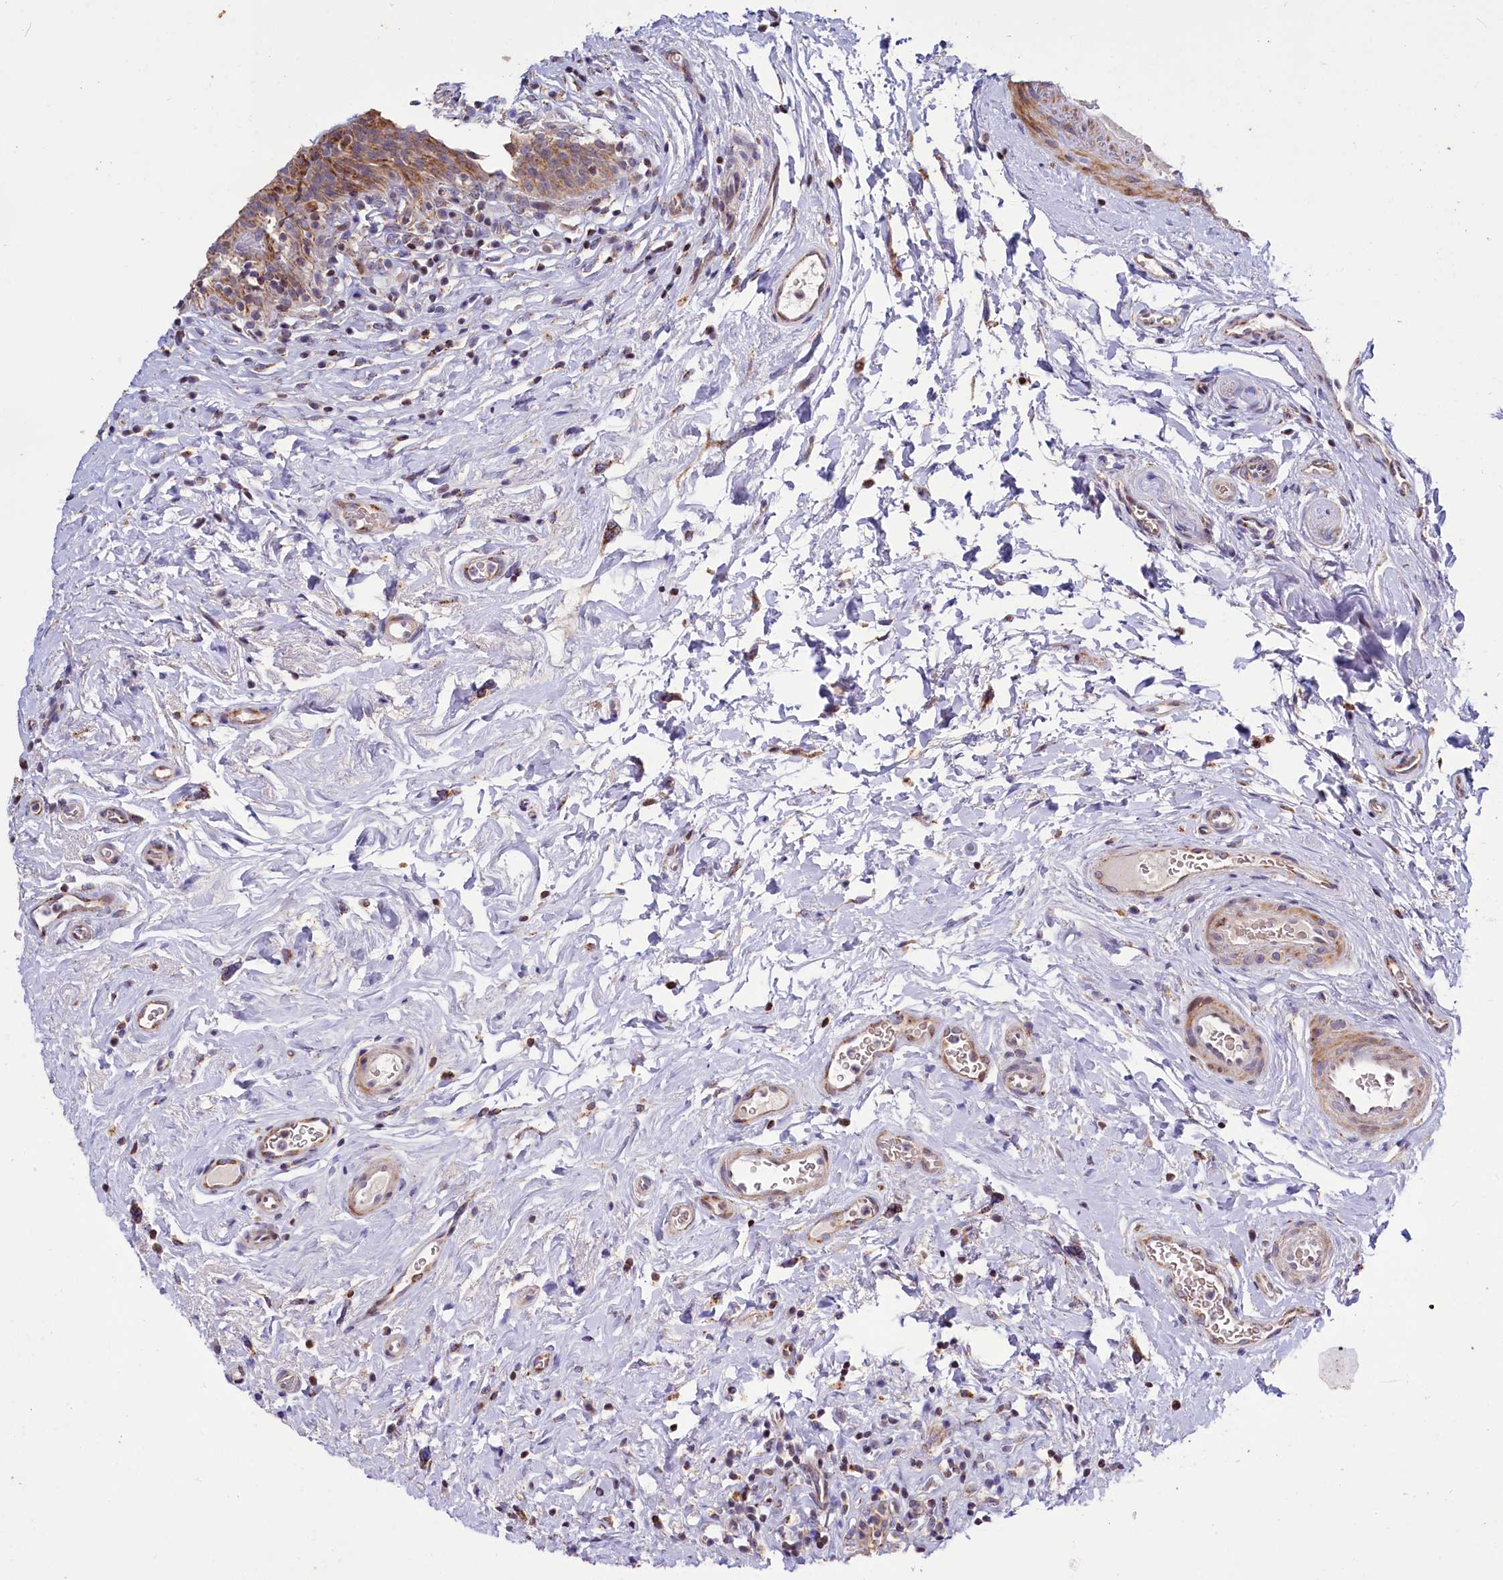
{"staining": {"intensity": "moderate", "quantity": ">75%", "location": "cytoplasmic/membranous"}, "tissue": "urinary bladder", "cell_type": "Urothelial cells", "image_type": "normal", "snomed": [{"axis": "morphology", "description": "Normal tissue, NOS"}, {"axis": "topography", "description": "Urinary bladder"}], "caption": "Immunohistochemistry (DAB (3,3'-diaminobenzidine)) staining of normal human urinary bladder demonstrates moderate cytoplasmic/membranous protein positivity in about >75% of urothelial cells.", "gene": "DYNC2H1", "patient": {"sex": "male", "age": 83}}